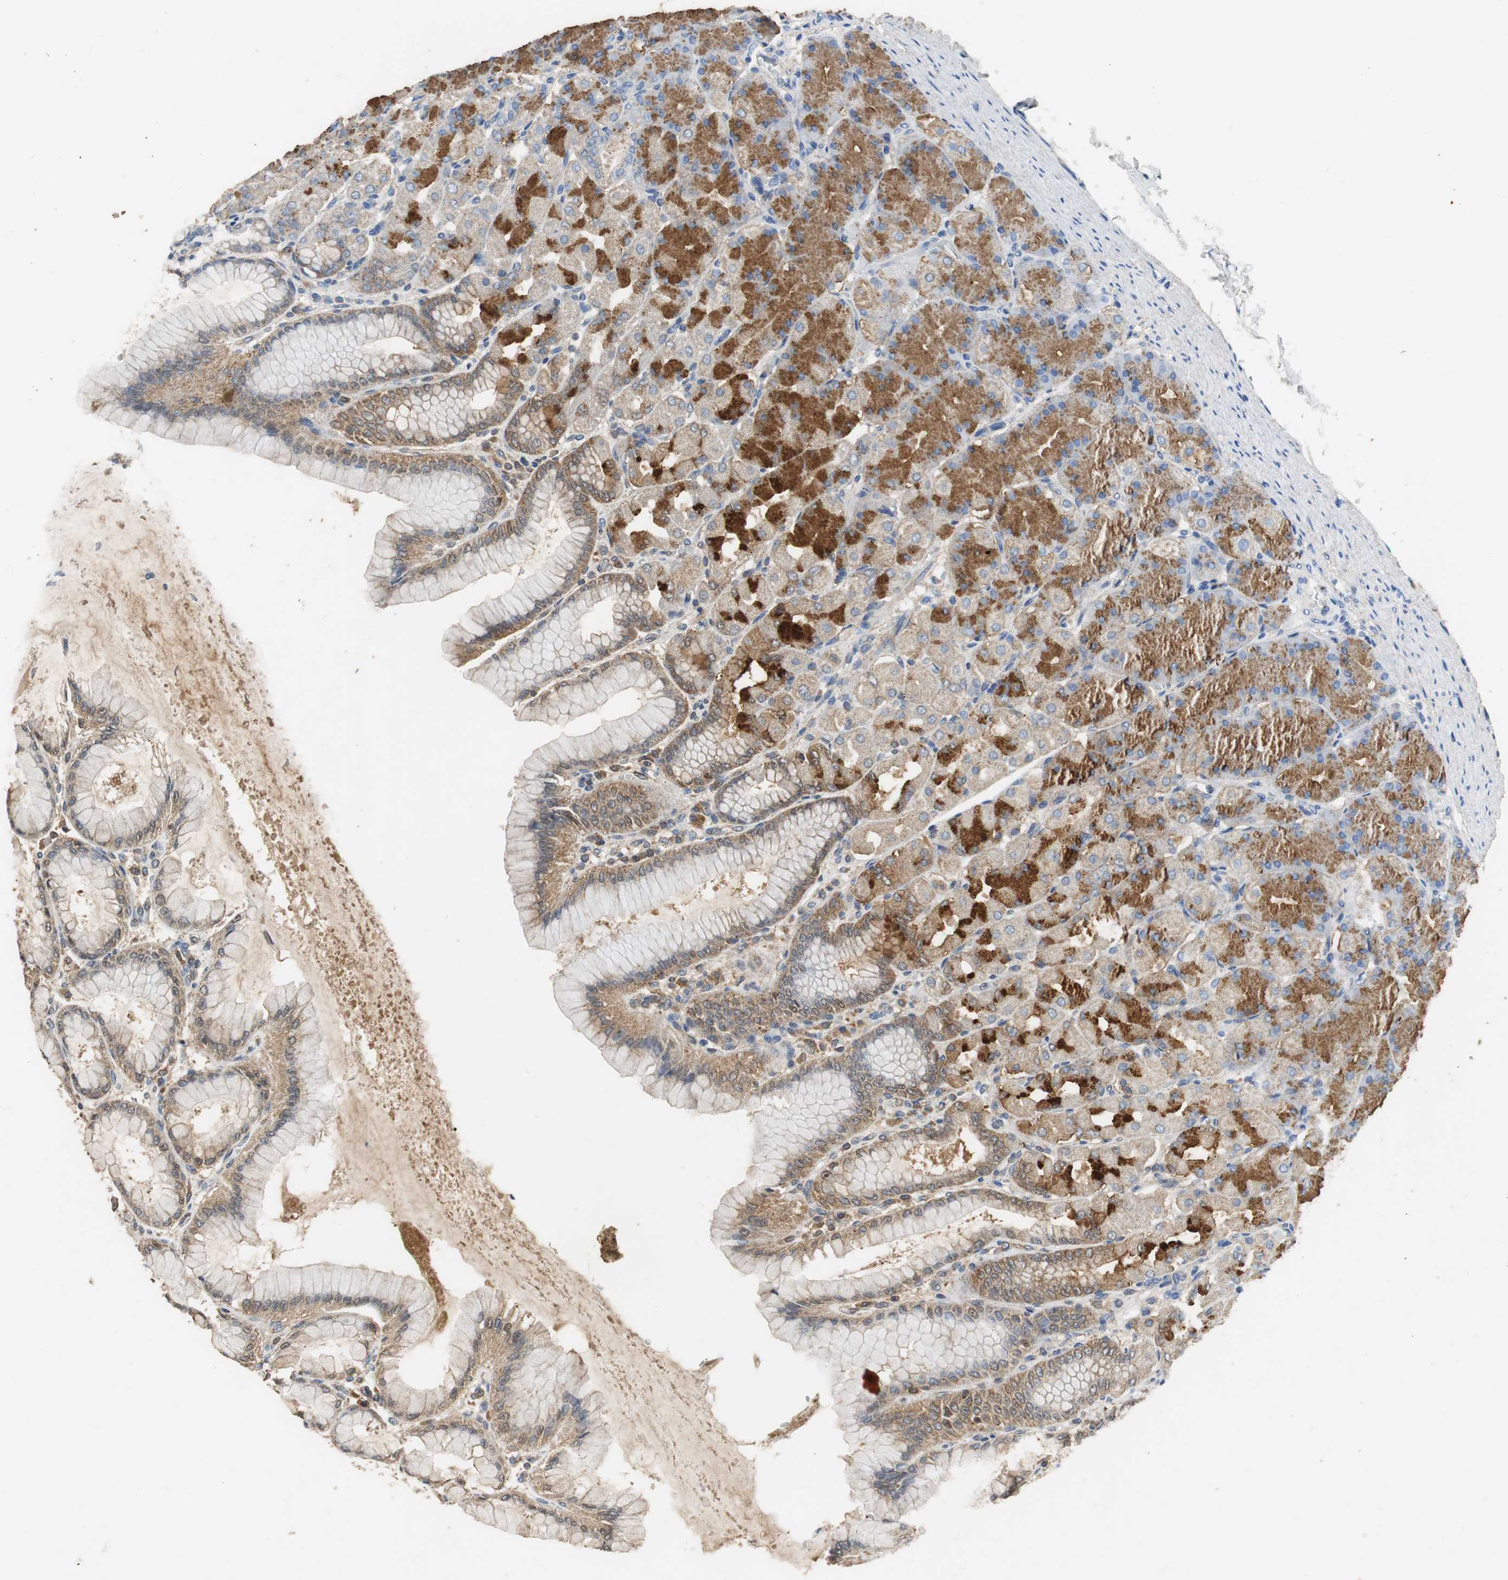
{"staining": {"intensity": "moderate", "quantity": "25%-75%", "location": "cytoplasmic/membranous"}, "tissue": "stomach", "cell_type": "Glandular cells", "image_type": "normal", "snomed": [{"axis": "morphology", "description": "Normal tissue, NOS"}, {"axis": "topography", "description": "Stomach, upper"}], "caption": "Protein expression analysis of unremarkable stomach exhibits moderate cytoplasmic/membranous positivity in about 25%-75% of glandular cells.", "gene": "VBP1", "patient": {"sex": "female", "age": 56}}